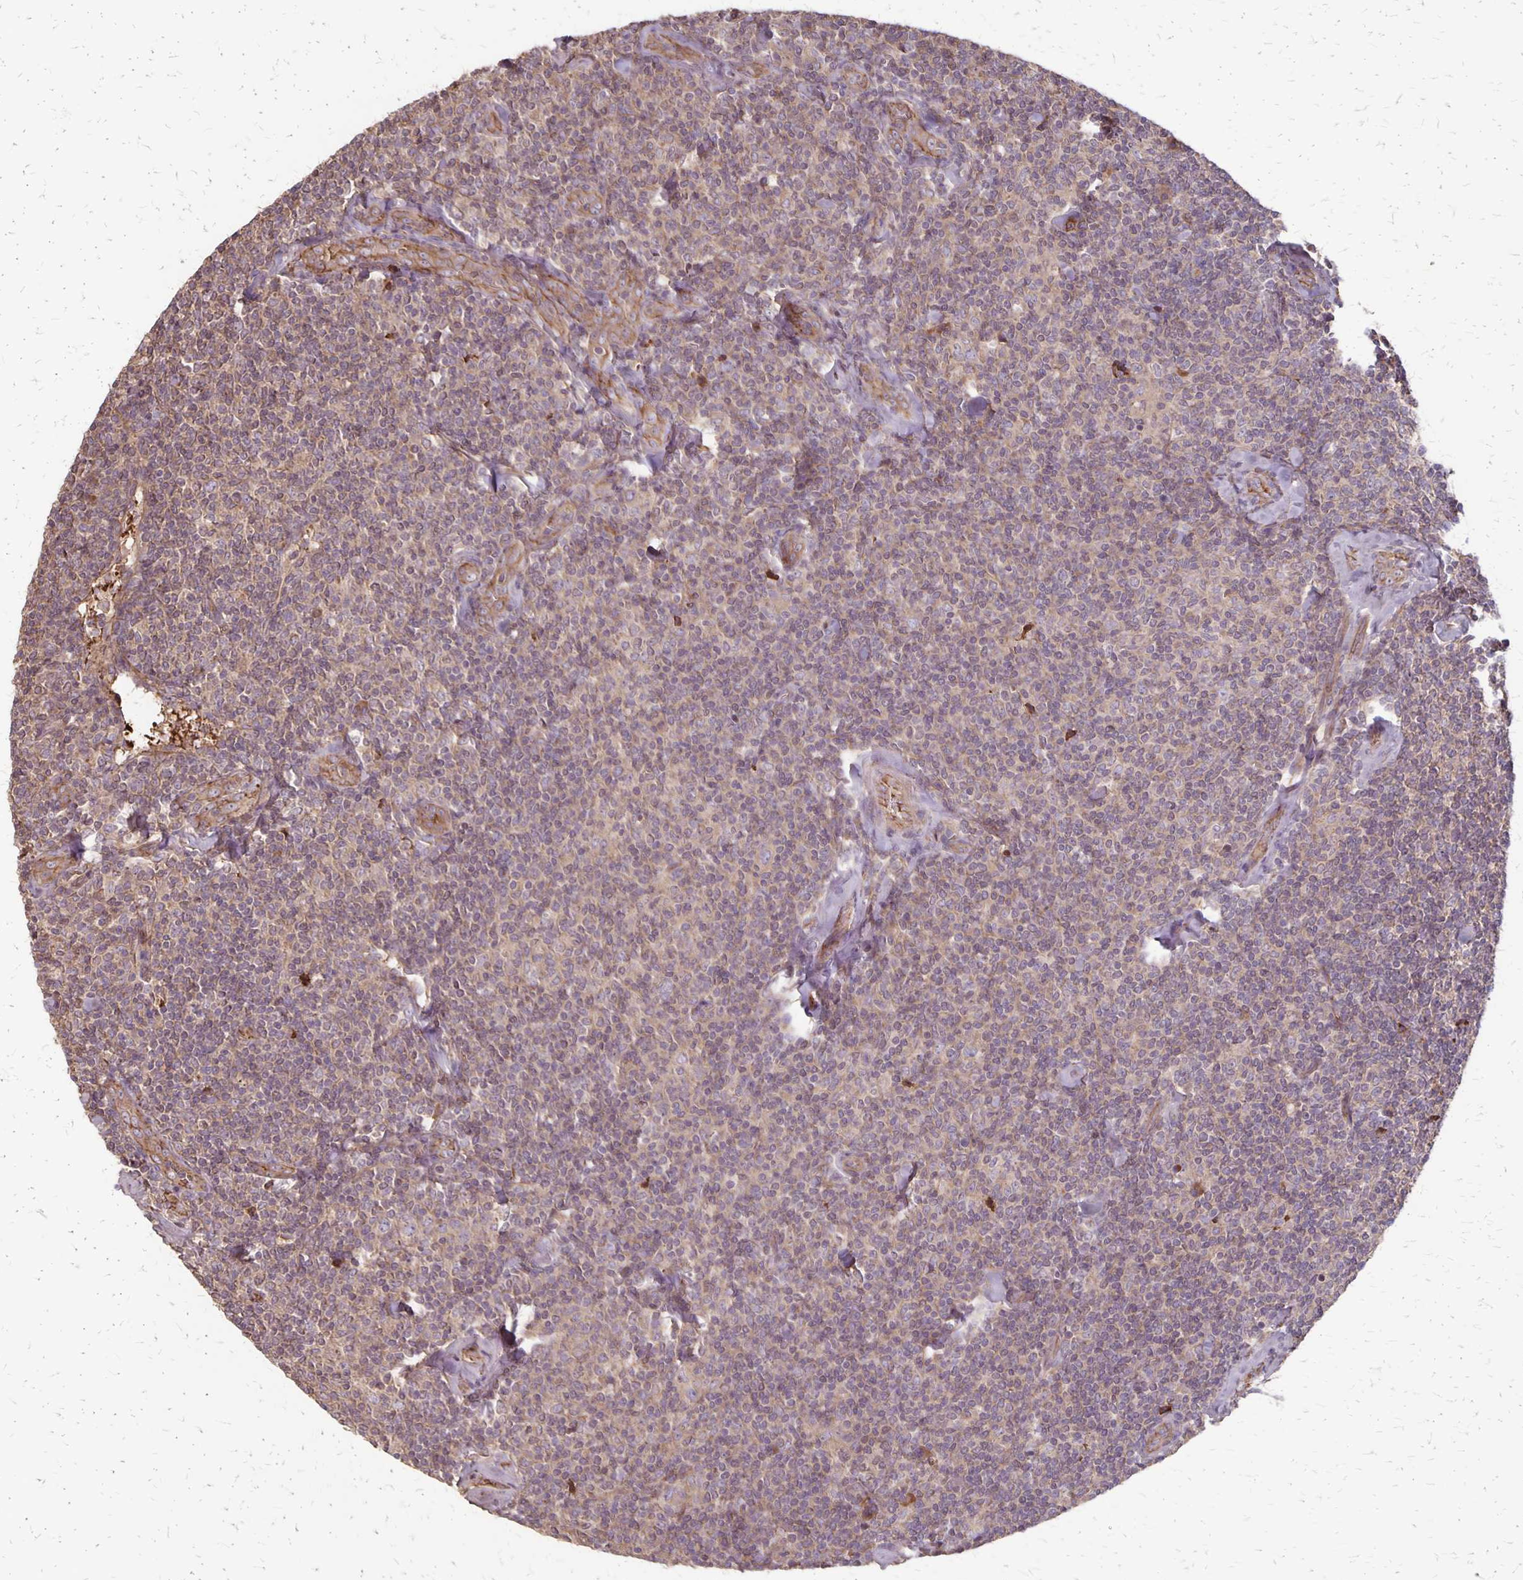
{"staining": {"intensity": "weak", "quantity": ">75%", "location": "cytoplasmic/membranous"}, "tissue": "lymphoma", "cell_type": "Tumor cells", "image_type": "cancer", "snomed": [{"axis": "morphology", "description": "Malignant lymphoma, non-Hodgkin's type, Low grade"}, {"axis": "topography", "description": "Lymph node"}], "caption": "Low-grade malignant lymphoma, non-Hodgkin's type stained with IHC displays weak cytoplasmic/membranous positivity in approximately >75% of tumor cells. (brown staining indicates protein expression, while blue staining denotes nuclei).", "gene": "PROM2", "patient": {"sex": "female", "age": 56}}